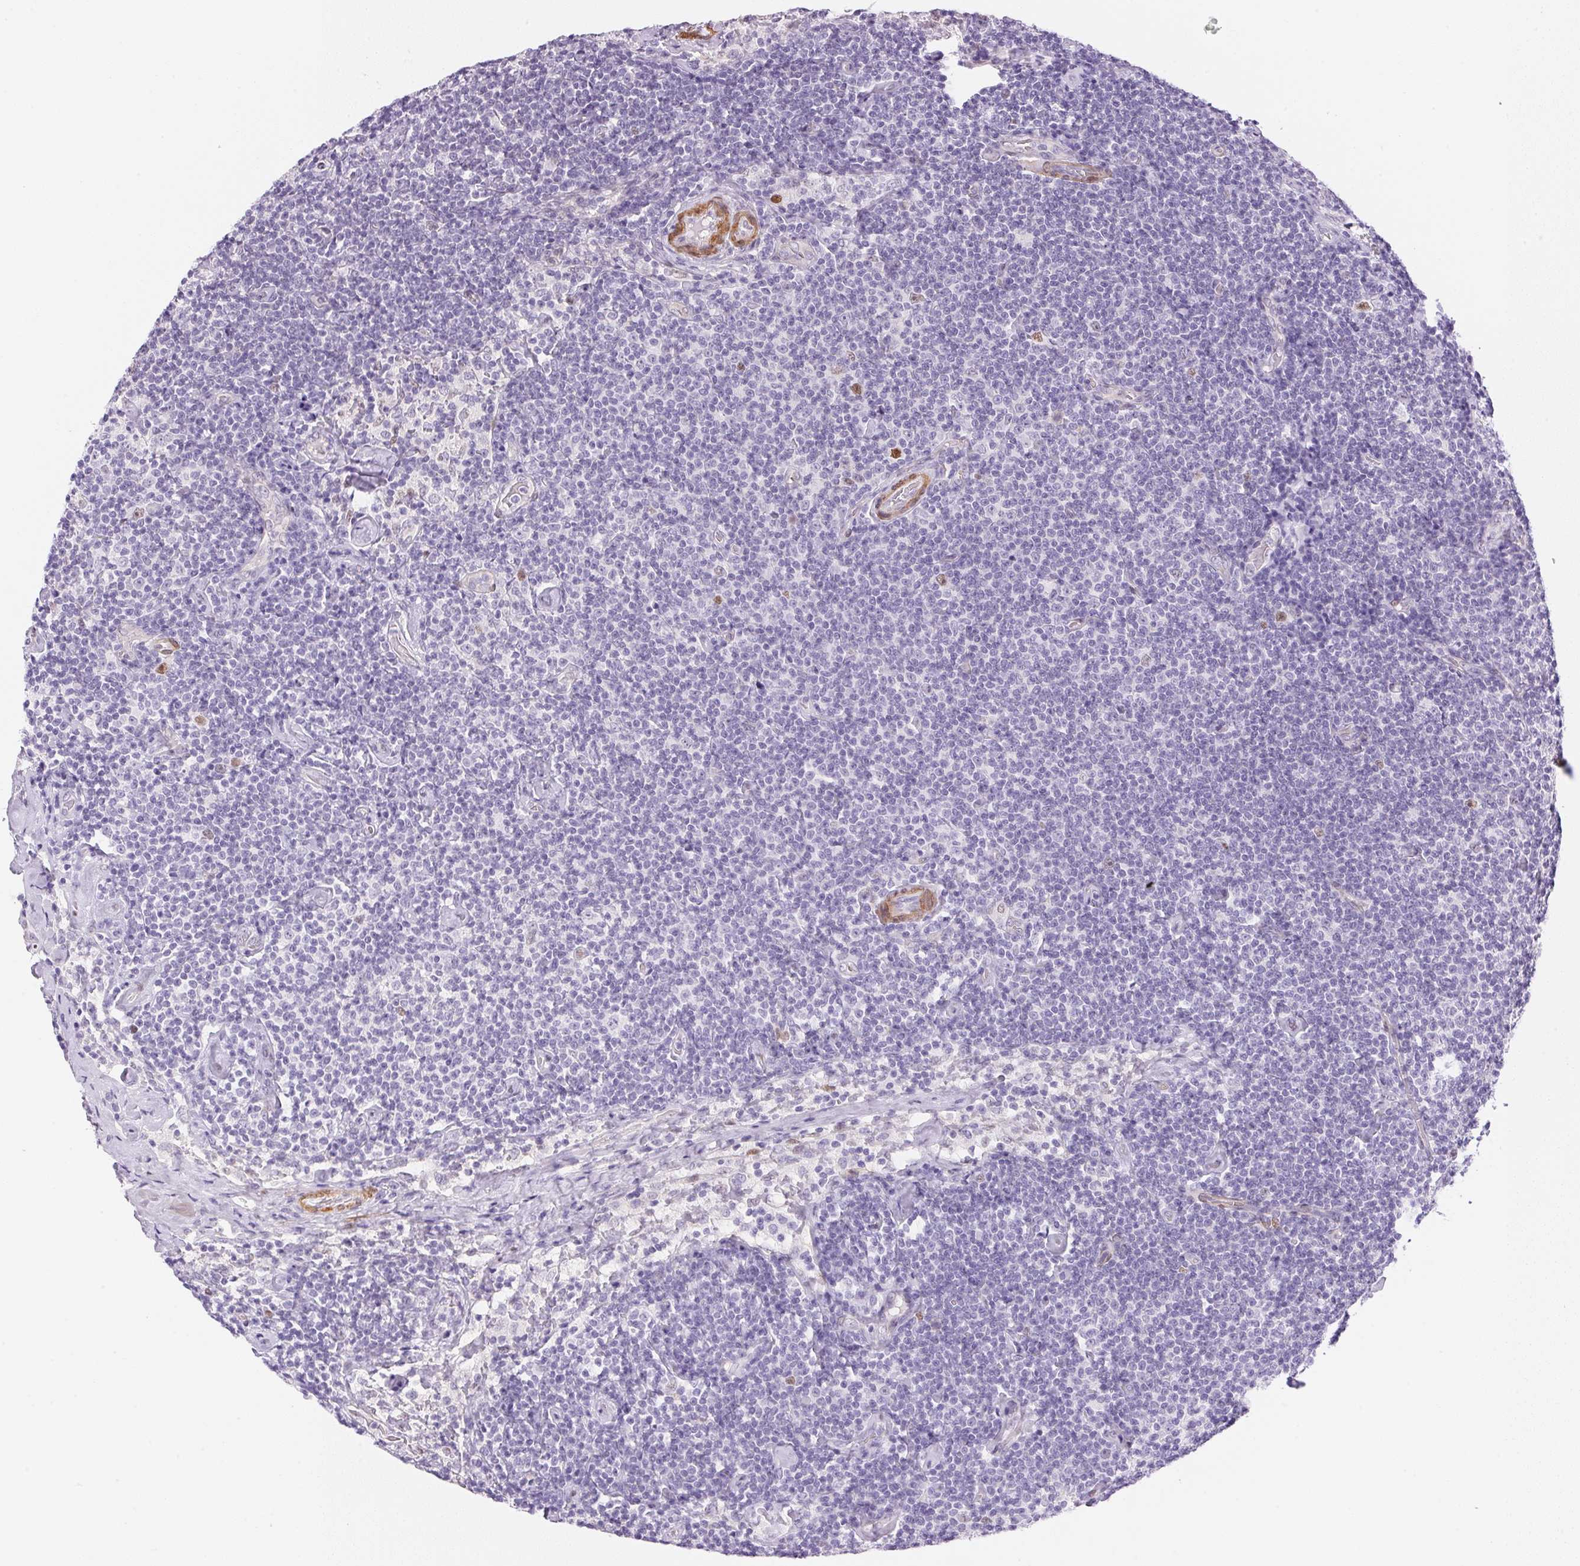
{"staining": {"intensity": "negative", "quantity": "none", "location": "none"}, "tissue": "lymphoma", "cell_type": "Tumor cells", "image_type": "cancer", "snomed": [{"axis": "morphology", "description": "Malignant lymphoma, non-Hodgkin's type, Low grade"}, {"axis": "topography", "description": "Lymph node"}], "caption": "Tumor cells show no significant expression in lymphoma.", "gene": "SMTN", "patient": {"sex": "male", "age": 81}}